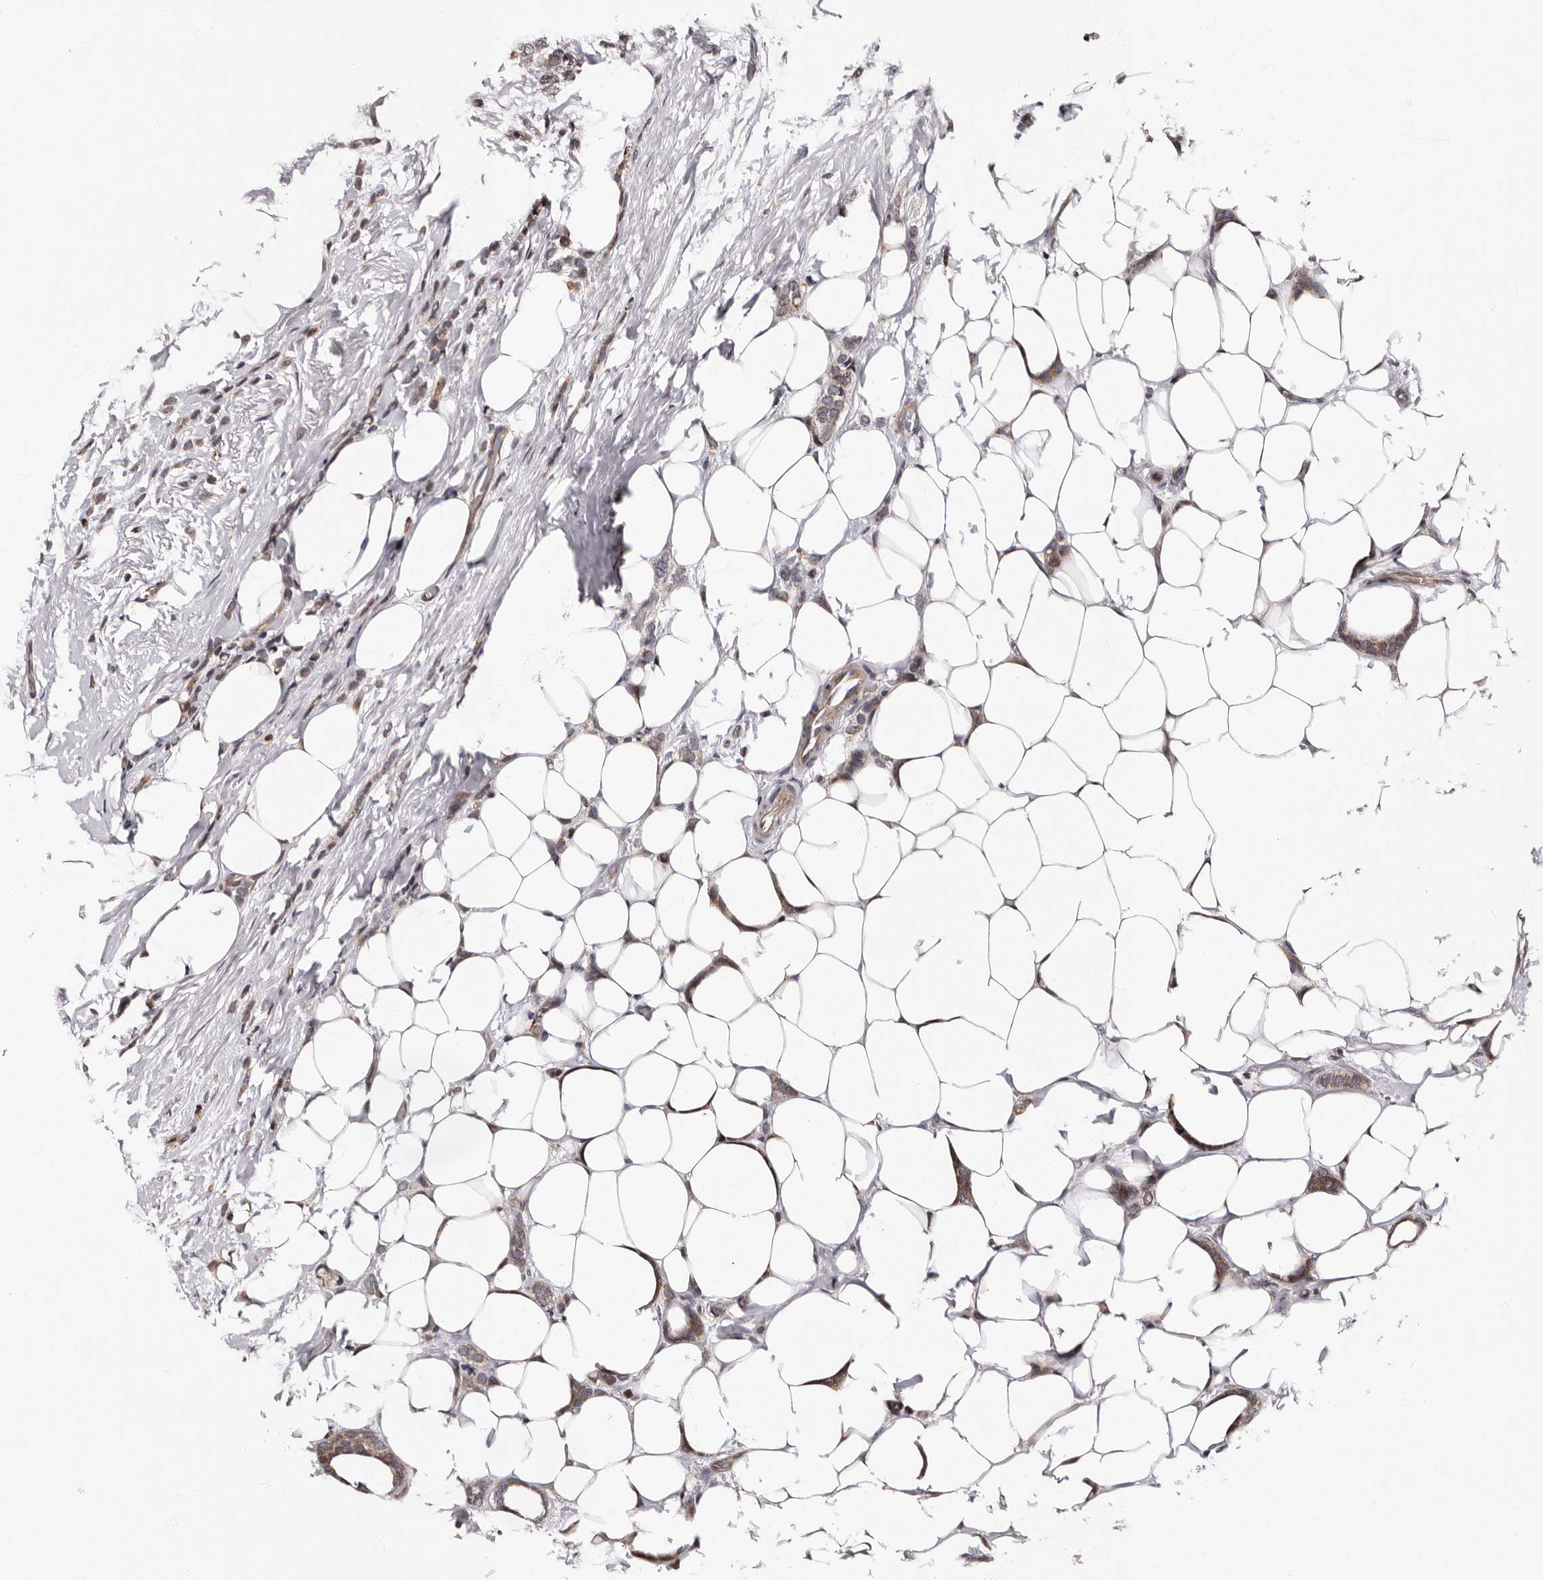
{"staining": {"intensity": "weak", "quantity": ">75%", "location": "cytoplasmic/membranous"}, "tissue": "breast cancer", "cell_type": "Tumor cells", "image_type": "cancer", "snomed": [{"axis": "morphology", "description": "Lobular carcinoma"}, {"axis": "topography", "description": "Breast"}], "caption": "Tumor cells demonstrate weak cytoplasmic/membranous positivity in about >75% of cells in breast lobular carcinoma.", "gene": "GLRX3", "patient": {"sex": "female", "age": 50}}